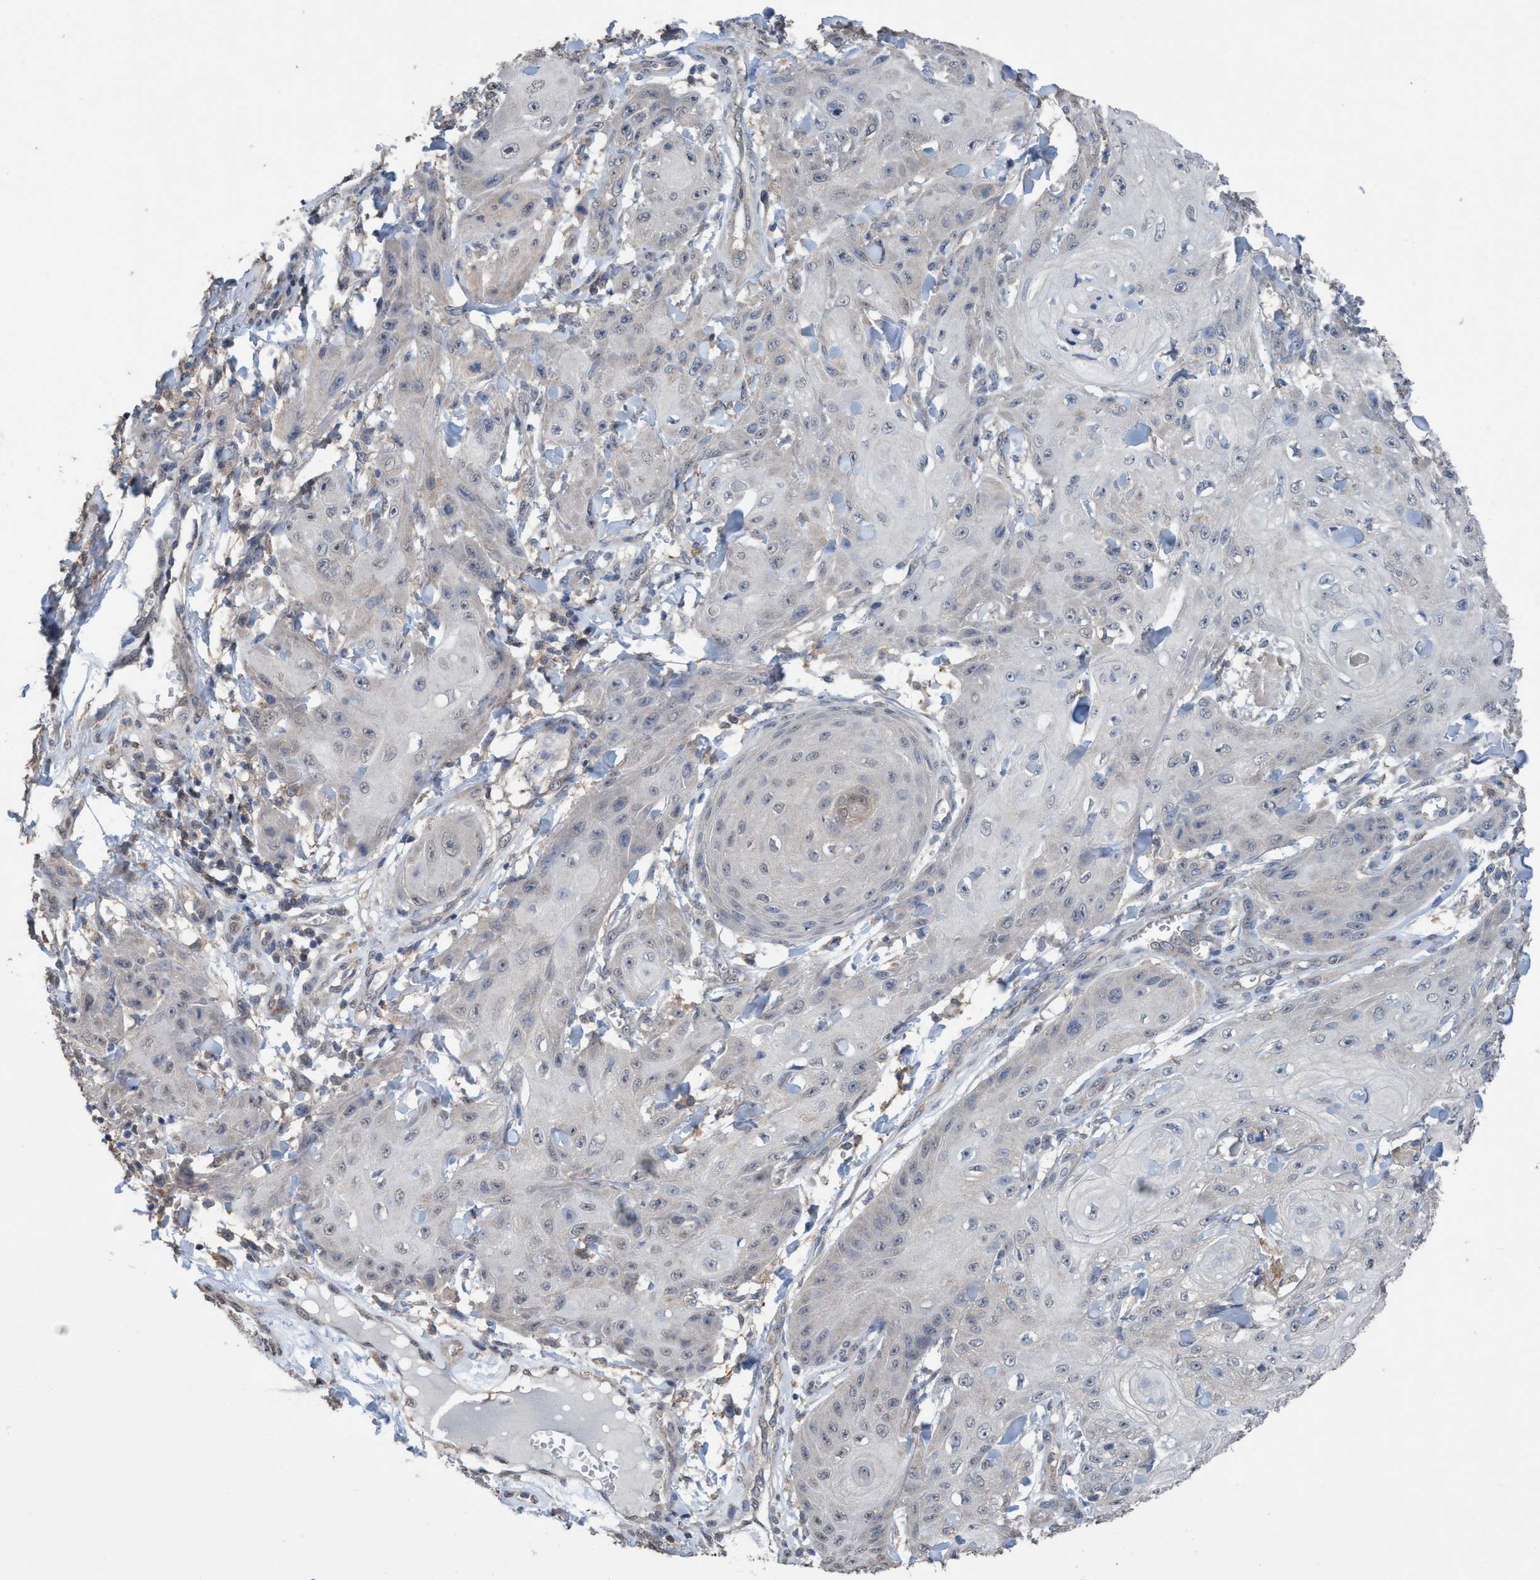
{"staining": {"intensity": "negative", "quantity": "none", "location": "none"}, "tissue": "skin cancer", "cell_type": "Tumor cells", "image_type": "cancer", "snomed": [{"axis": "morphology", "description": "Squamous cell carcinoma, NOS"}, {"axis": "topography", "description": "Skin"}], "caption": "Photomicrograph shows no significant protein positivity in tumor cells of skin cancer.", "gene": "GLOD4", "patient": {"sex": "male", "age": 74}}